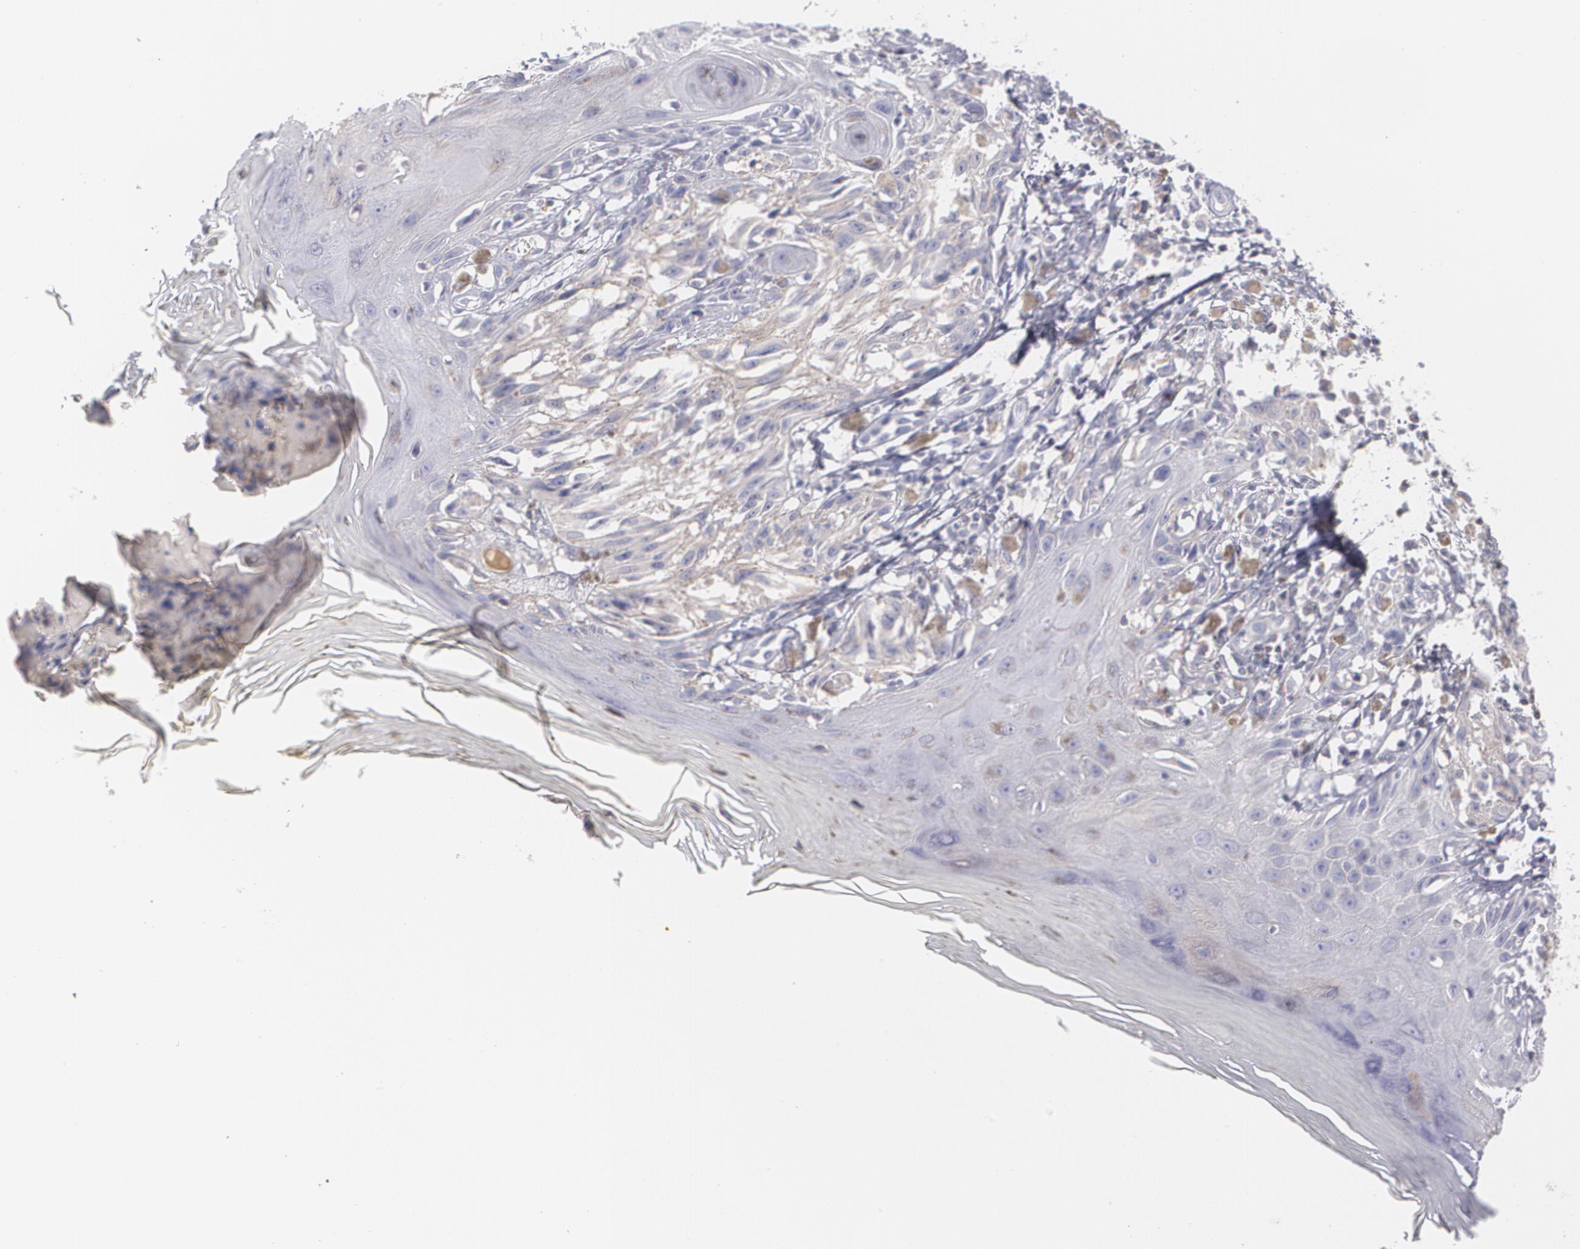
{"staining": {"intensity": "negative", "quantity": "none", "location": "none"}, "tissue": "melanoma", "cell_type": "Tumor cells", "image_type": "cancer", "snomed": [{"axis": "morphology", "description": "Malignant melanoma, NOS"}, {"axis": "topography", "description": "Skin"}], "caption": "An image of malignant melanoma stained for a protein demonstrates no brown staining in tumor cells. The staining is performed using DAB (3,3'-diaminobenzidine) brown chromogen with nuclei counter-stained in using hematoxylin.", "gene": "SERPINA1", "patient": {"sex": "female", "age": 77}}